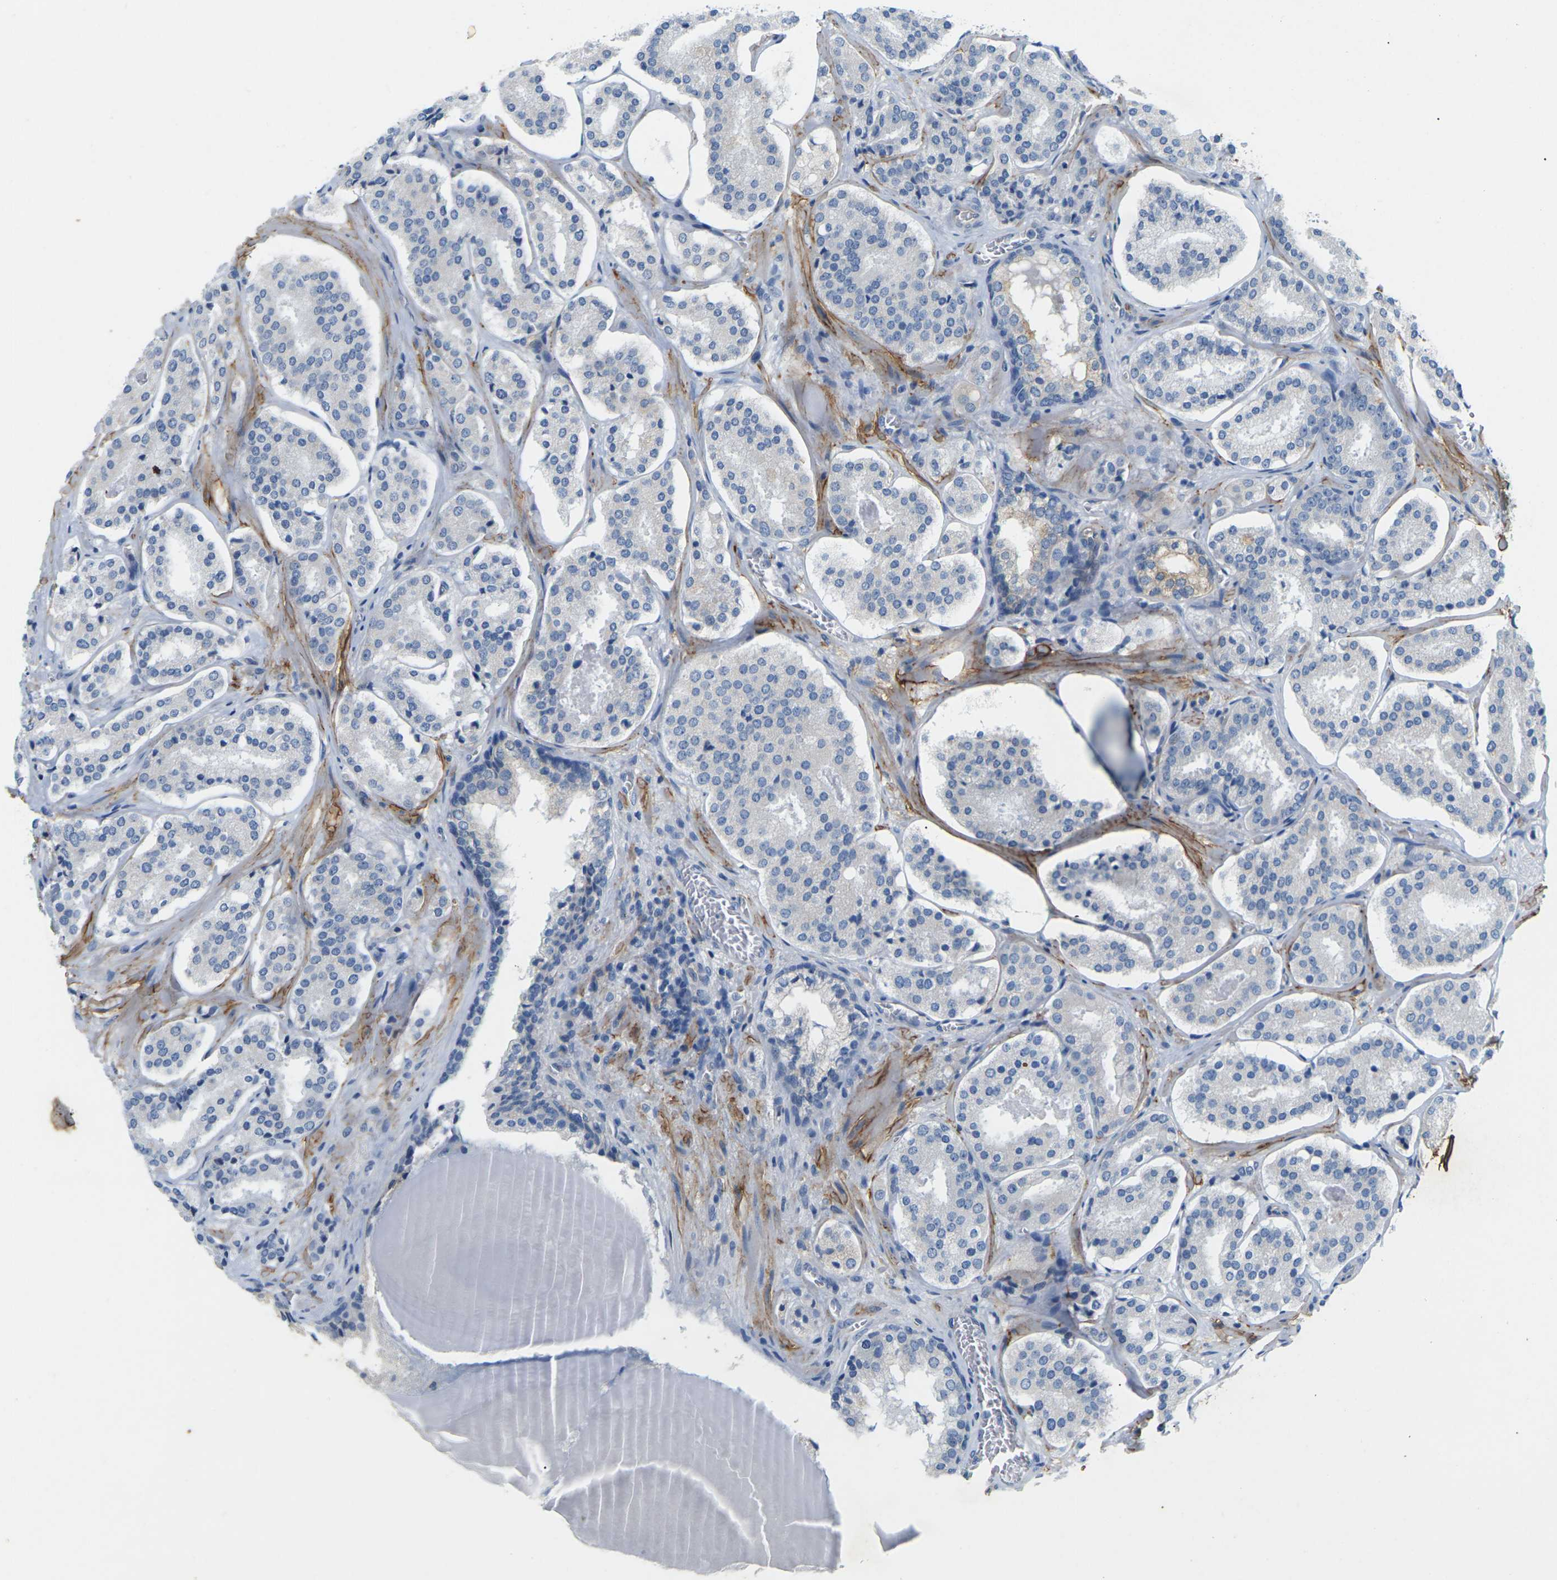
{"staining": {"intensity": "negative", "quantity": "none", "location": "none"}, "tissue": "prostate cancer", "cell_type": "Tumor cells", "image_type": "cancer", "snomed": [{"axis": "morphology", "description": "Adenocarcinoma, High grade"}, {"axis": "topography", "description": "Prostate"}], "caption": "A high-resolution photomicrograph shows IHC staining of prostate cancer (high-grade adenocarcinoma), which demonstrates no significant positivity in tumor cells.", "gene": "ITGA5", "patient": {"sex": "male", "age": 60}}